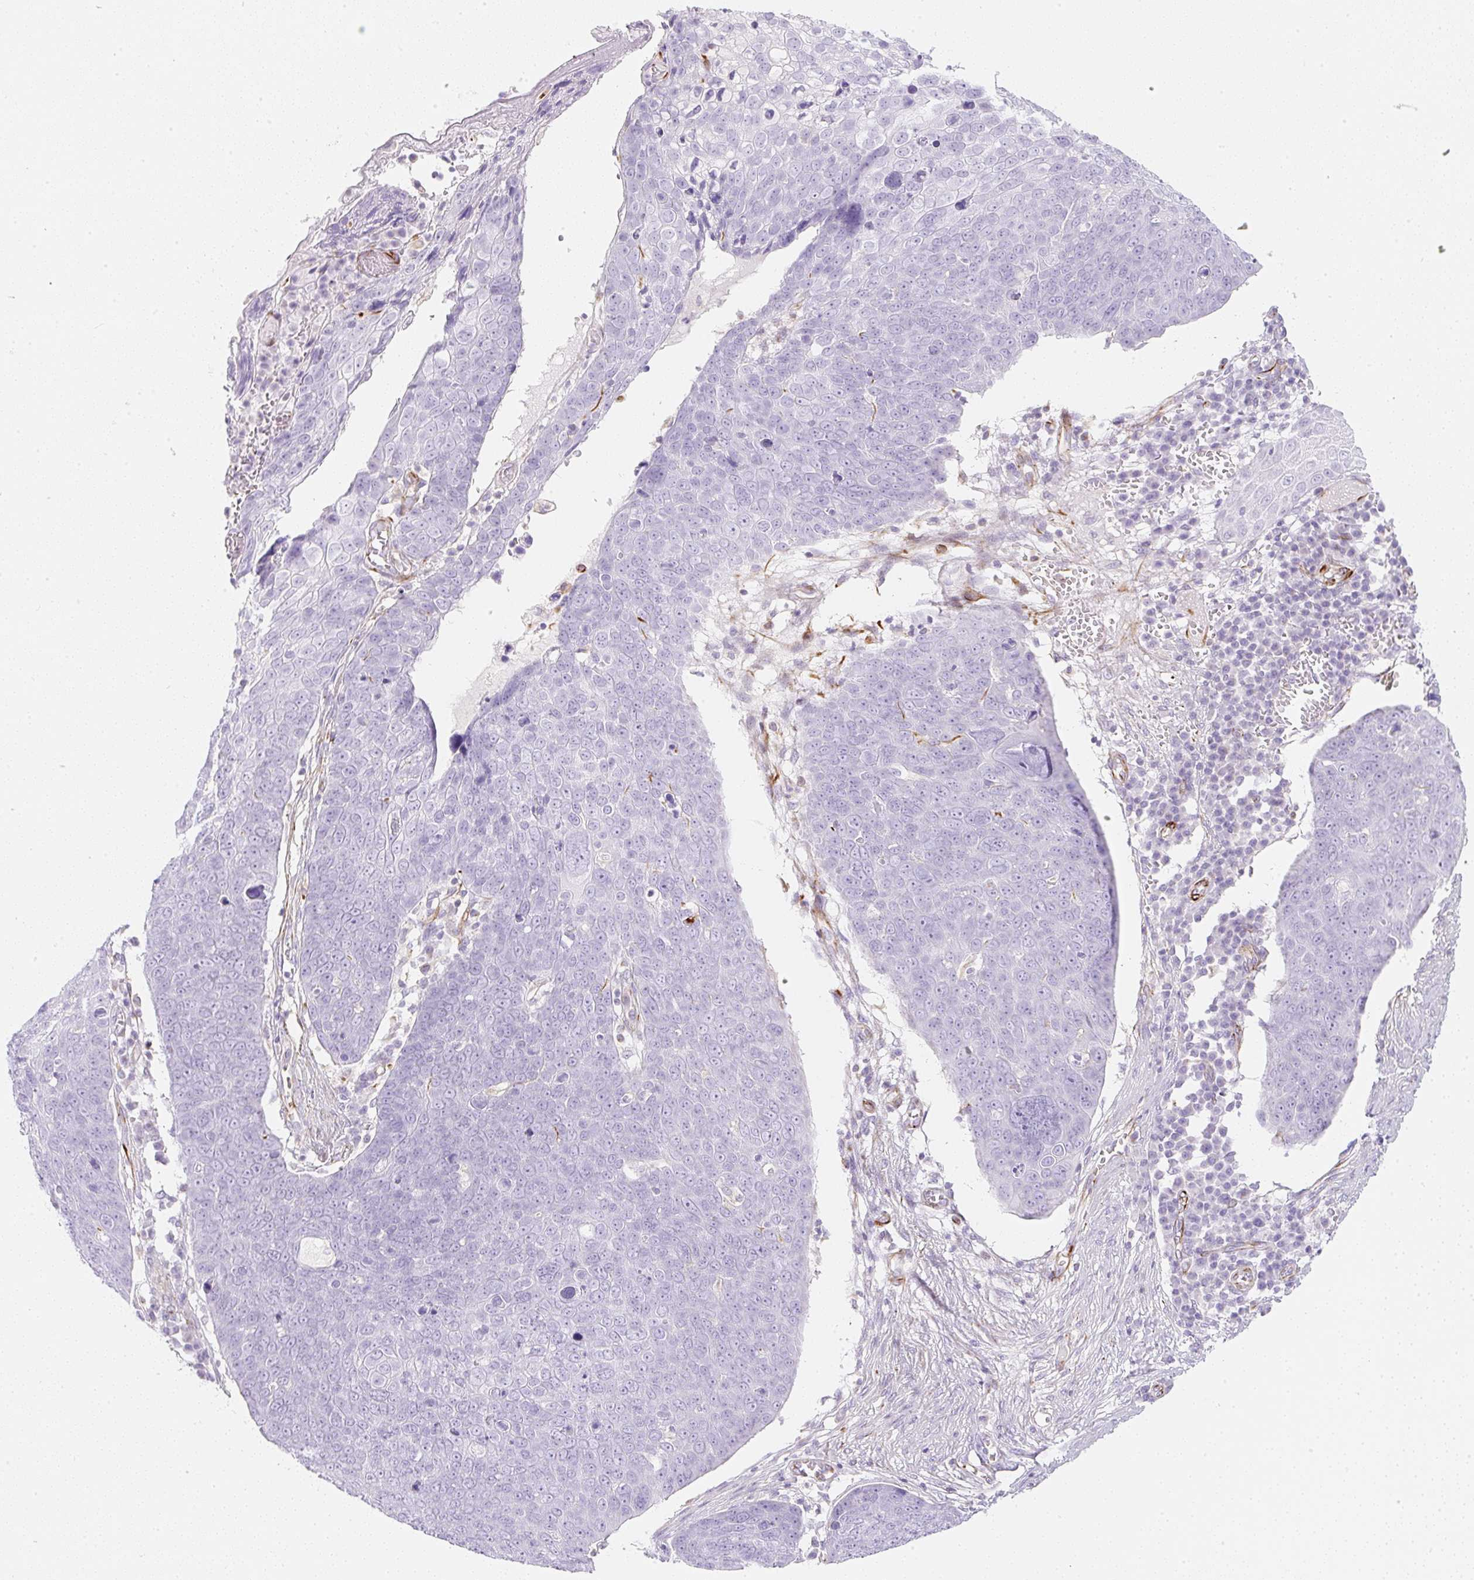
{"staining": {"intensity": "negative", "quantity": "none", "location": "none"}, "tissue": "skin cancer", "cell_type": "Tumor cells", "image_type": "cancer", "snomed": [{"axis": "morphology", "description": "Squamous cell carcinoma, NOS"}, {"axis": "topography", "description": "Skin"}], "caption": "This is an immunohistochemistry (IHC) histopathology image of skin squamous cell carcinoma. There is no staining in tumor cells.", "gene": "ZNF689", "patient": {"sex": "male", "age": 71}}